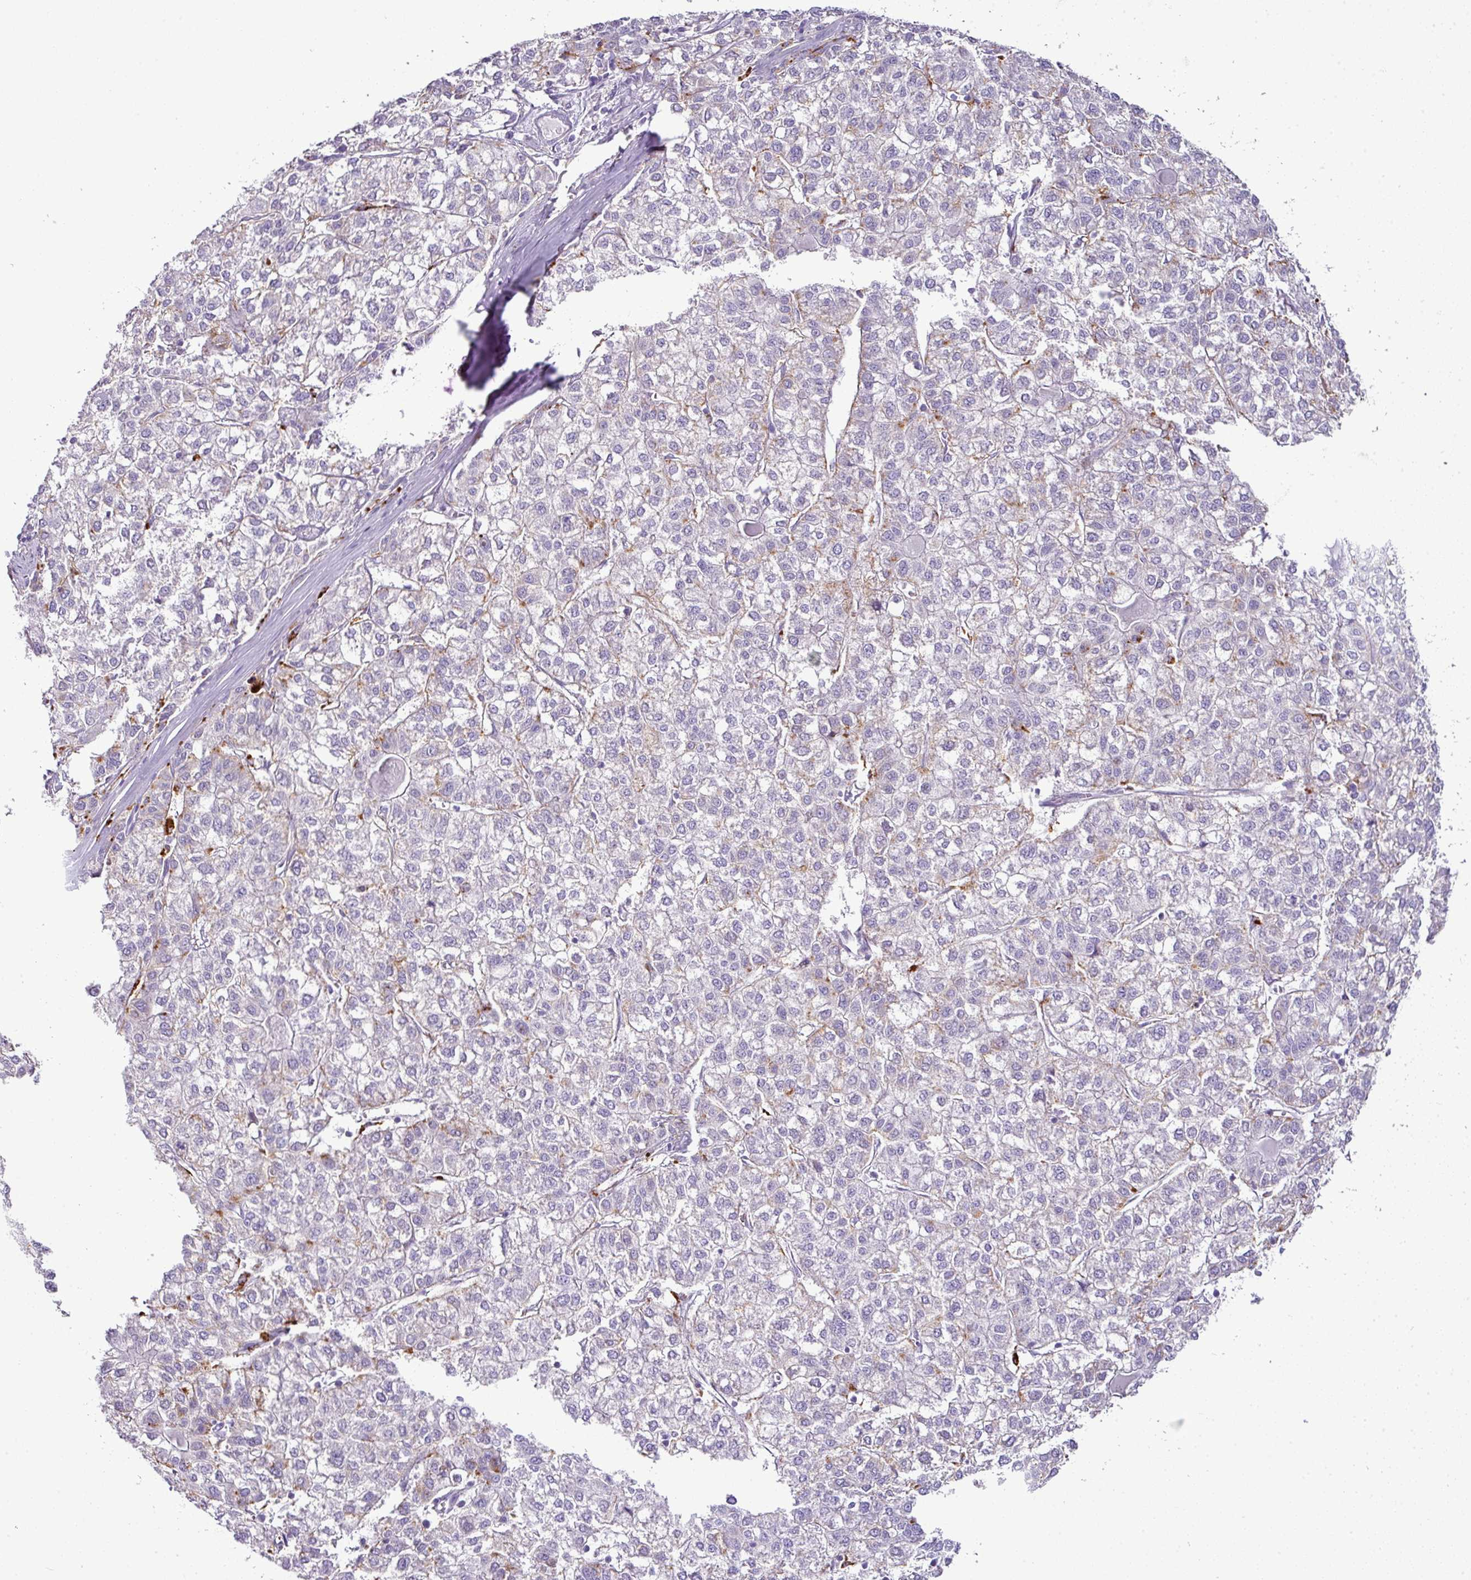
{"staining": {"intensity": "moderate", "quantity": "<25%", "location": "cytoplasmic/membranous"}, "tissue": "liver cancer", "cell_type": "Tumor cells", "image_type": "cancer", "snomed": [{"axis": "morphology", "description": "Carcinoma, Hepatocellular, NOS"}, {"axis": "topography", "description": "Liver"}], "caption": "Protein expression analysis of human liver hepatocellular carcinoma reveals moderate cytoplasmic/membranous positivity in approximately <25% of tumor cells.", "gene": "PGAP4", "patient": {"sex": "female", "age": 43}}